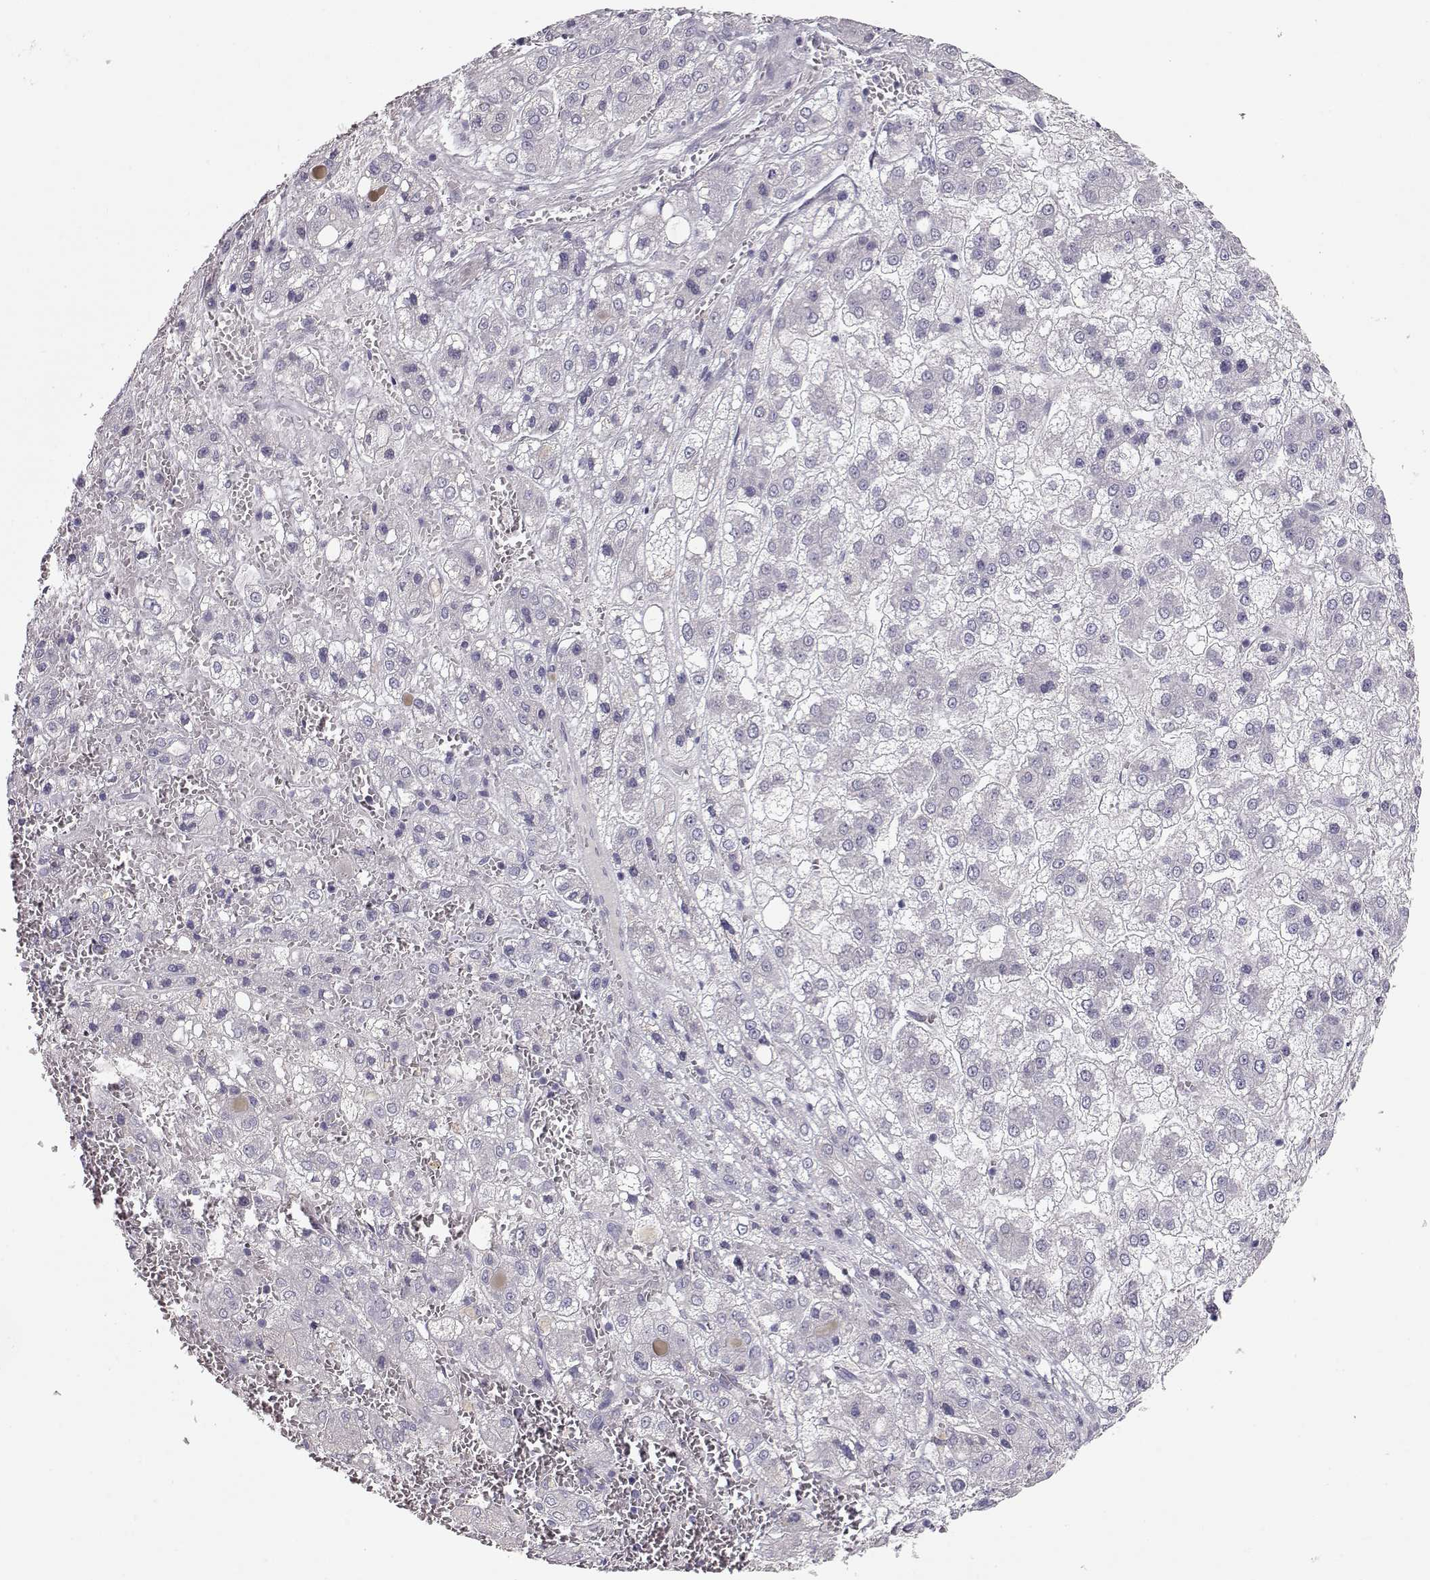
{"staining": {"intensity": "negative", "quantity": "none", "location": "none"}, "tissue": "liver cancer", "cell_type": "Tumor cells", "image_type": "cancer", "snomed": [{"axis": "morphology", "description": "Carcinoma, Hepatocellular, NOS"}, {"axis": "topography", "description": "Liver"}], "caption": "Photomicrograph shows no significant protein positivity in tumor cells of liver hepatocellular carcinoma.", "gene": "SLC18A1", "patient": {"sex": "male", "age": 73}}